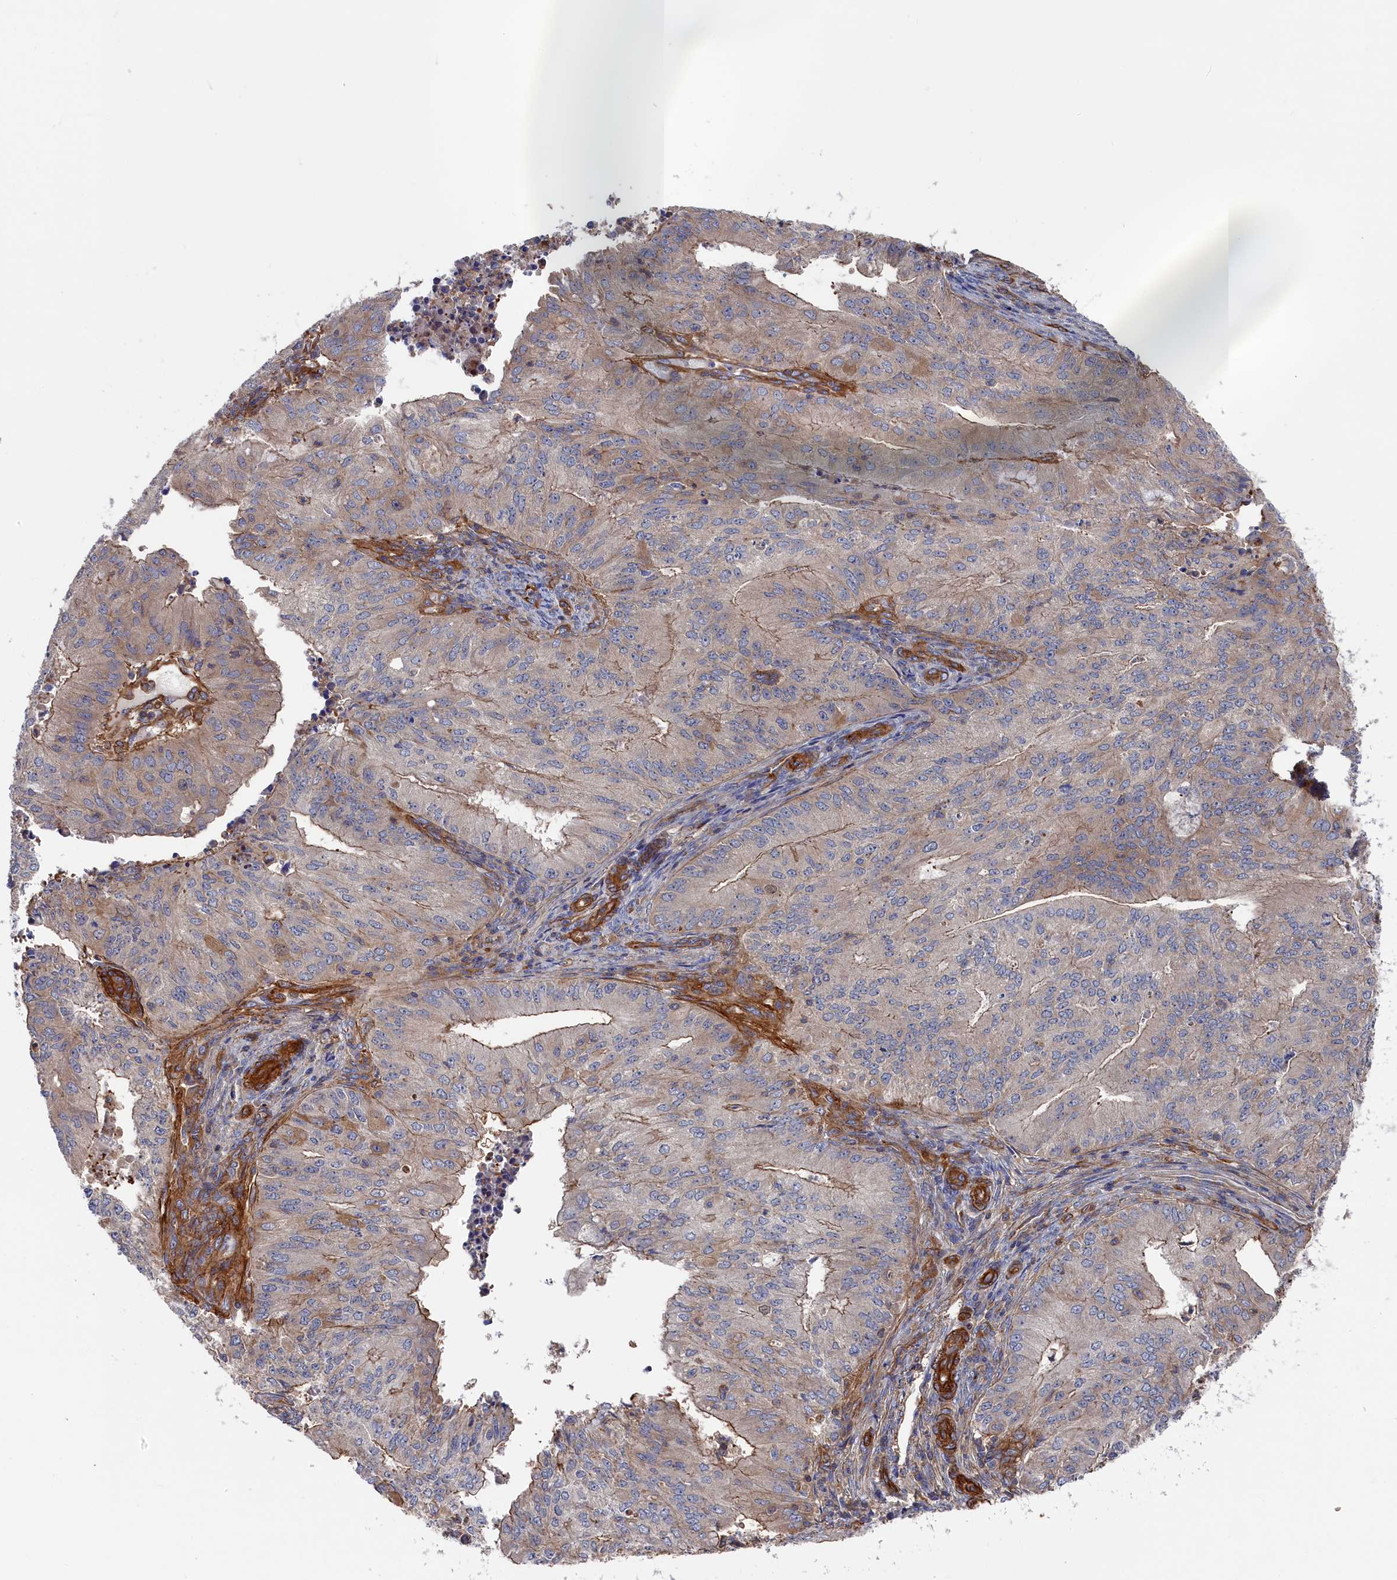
{"staining": {"intensity": "weak", "quantity": "<25%", "location": "cytoplasmic/membranous"}, "tissue": "endometrial cancer", "cell_type": "Tumor cells", "image_type": "cancer", "snomed": [{"axis": "morphology", "description": "Adenocarcinoma, NOS"}, {"axis": "topography", "description": "Endometrium"}], "caption": "DAB immunohistochemical staining of human adenocarcinoma (endometrial) reveals no significant positivity in tumor cells.", "gene": "LDHD", "patient": {"sex": "female", "age": 50}}